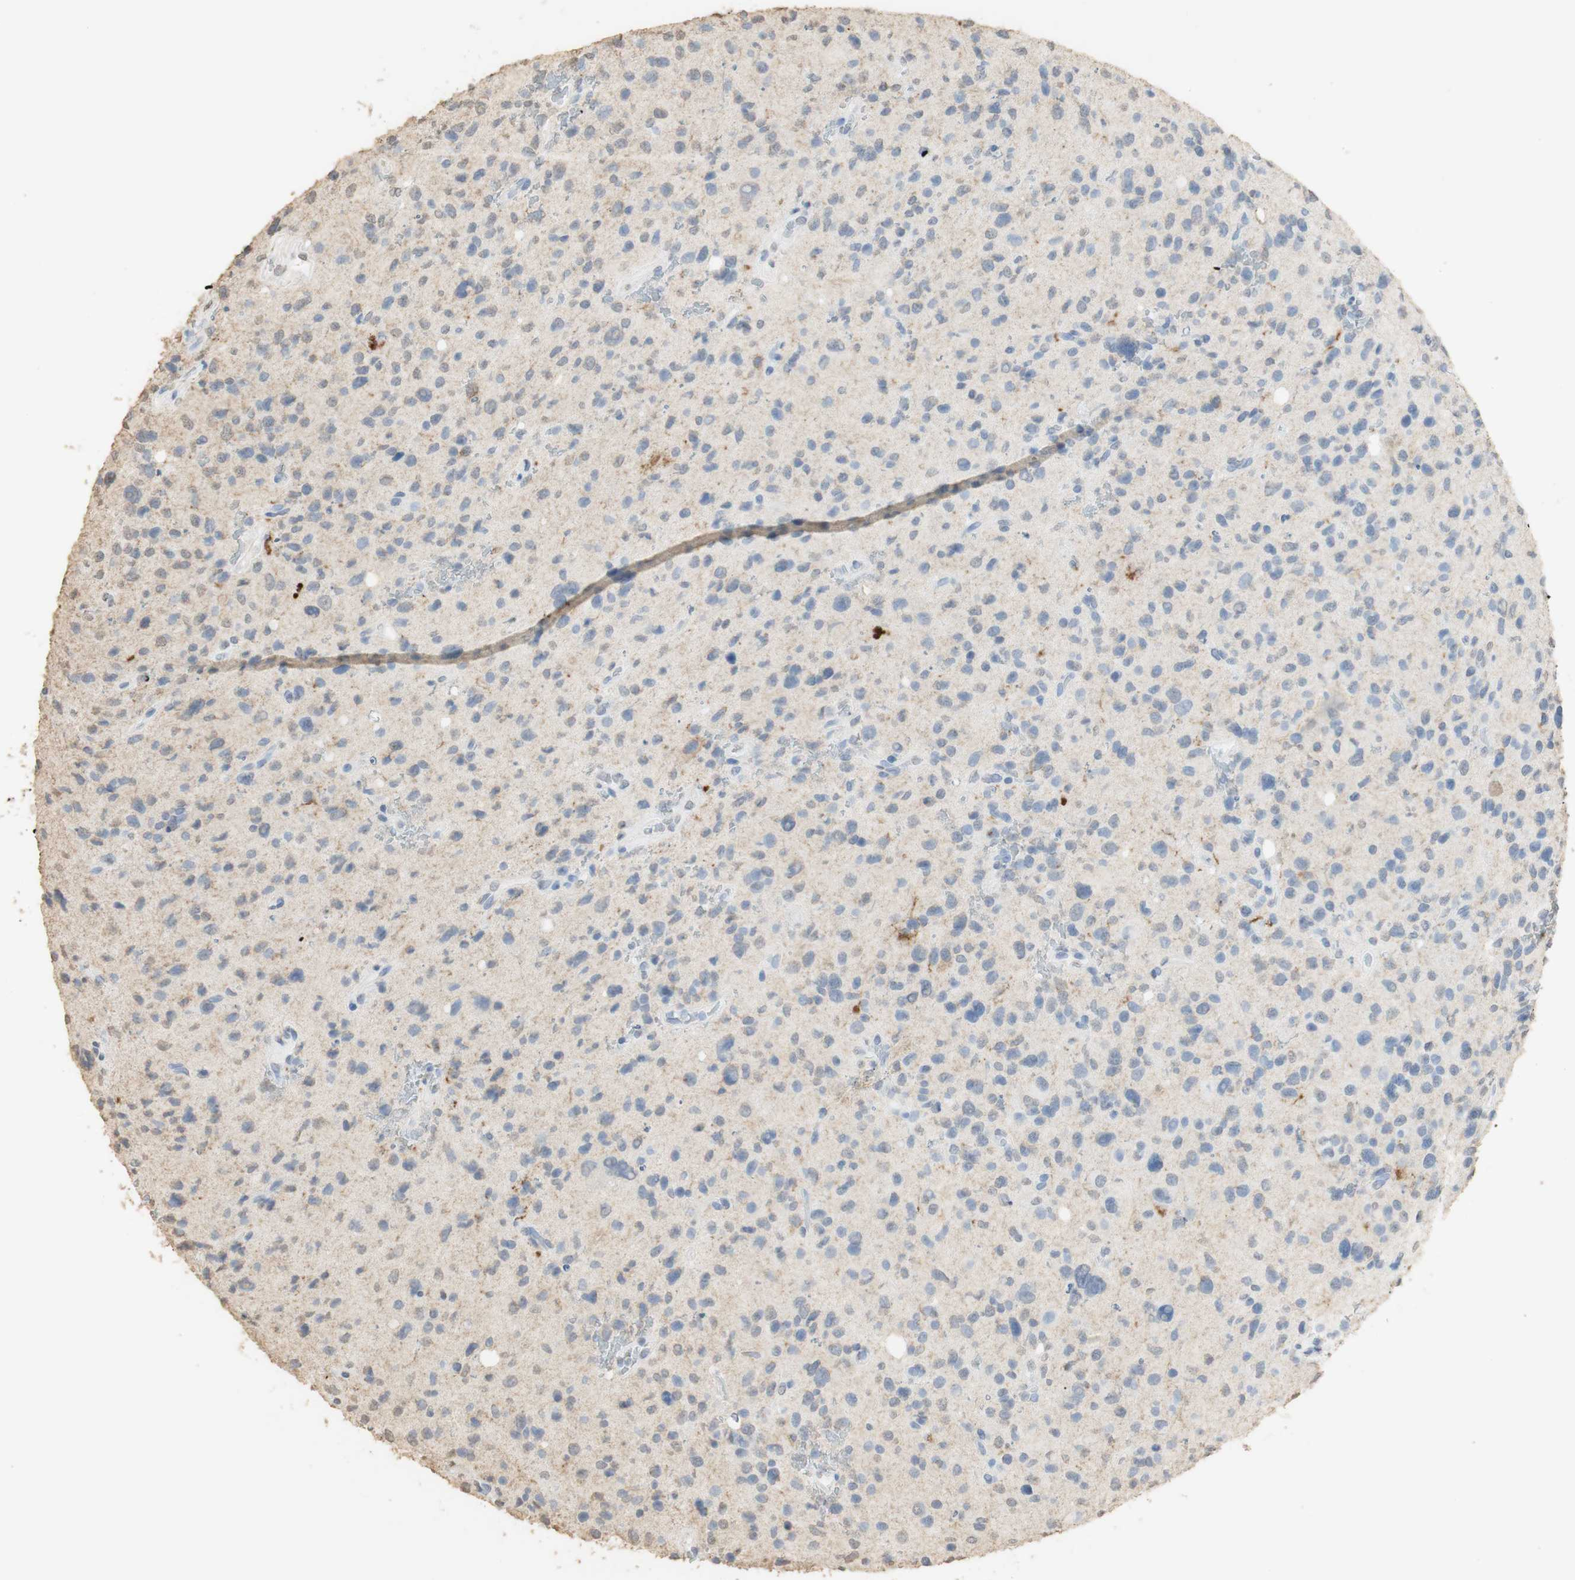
{"staining": {"intensity": "weak", "quantity": "<25%", "location": "cytoplasmic/membranous"}, "tissue": "glioma", "cell_type": "Tumor cells", "image_type": "cancer", "snomed": [{"axis": "morphology", "description": "Glioma, malignant, High grade"}, {"axis": "topography", "description": "Brain"}], "caption": "Tumor cells show no significant positivity in glioma.", "gene": "L1CAM", "patient": {"sex": "male", "age": 48}}